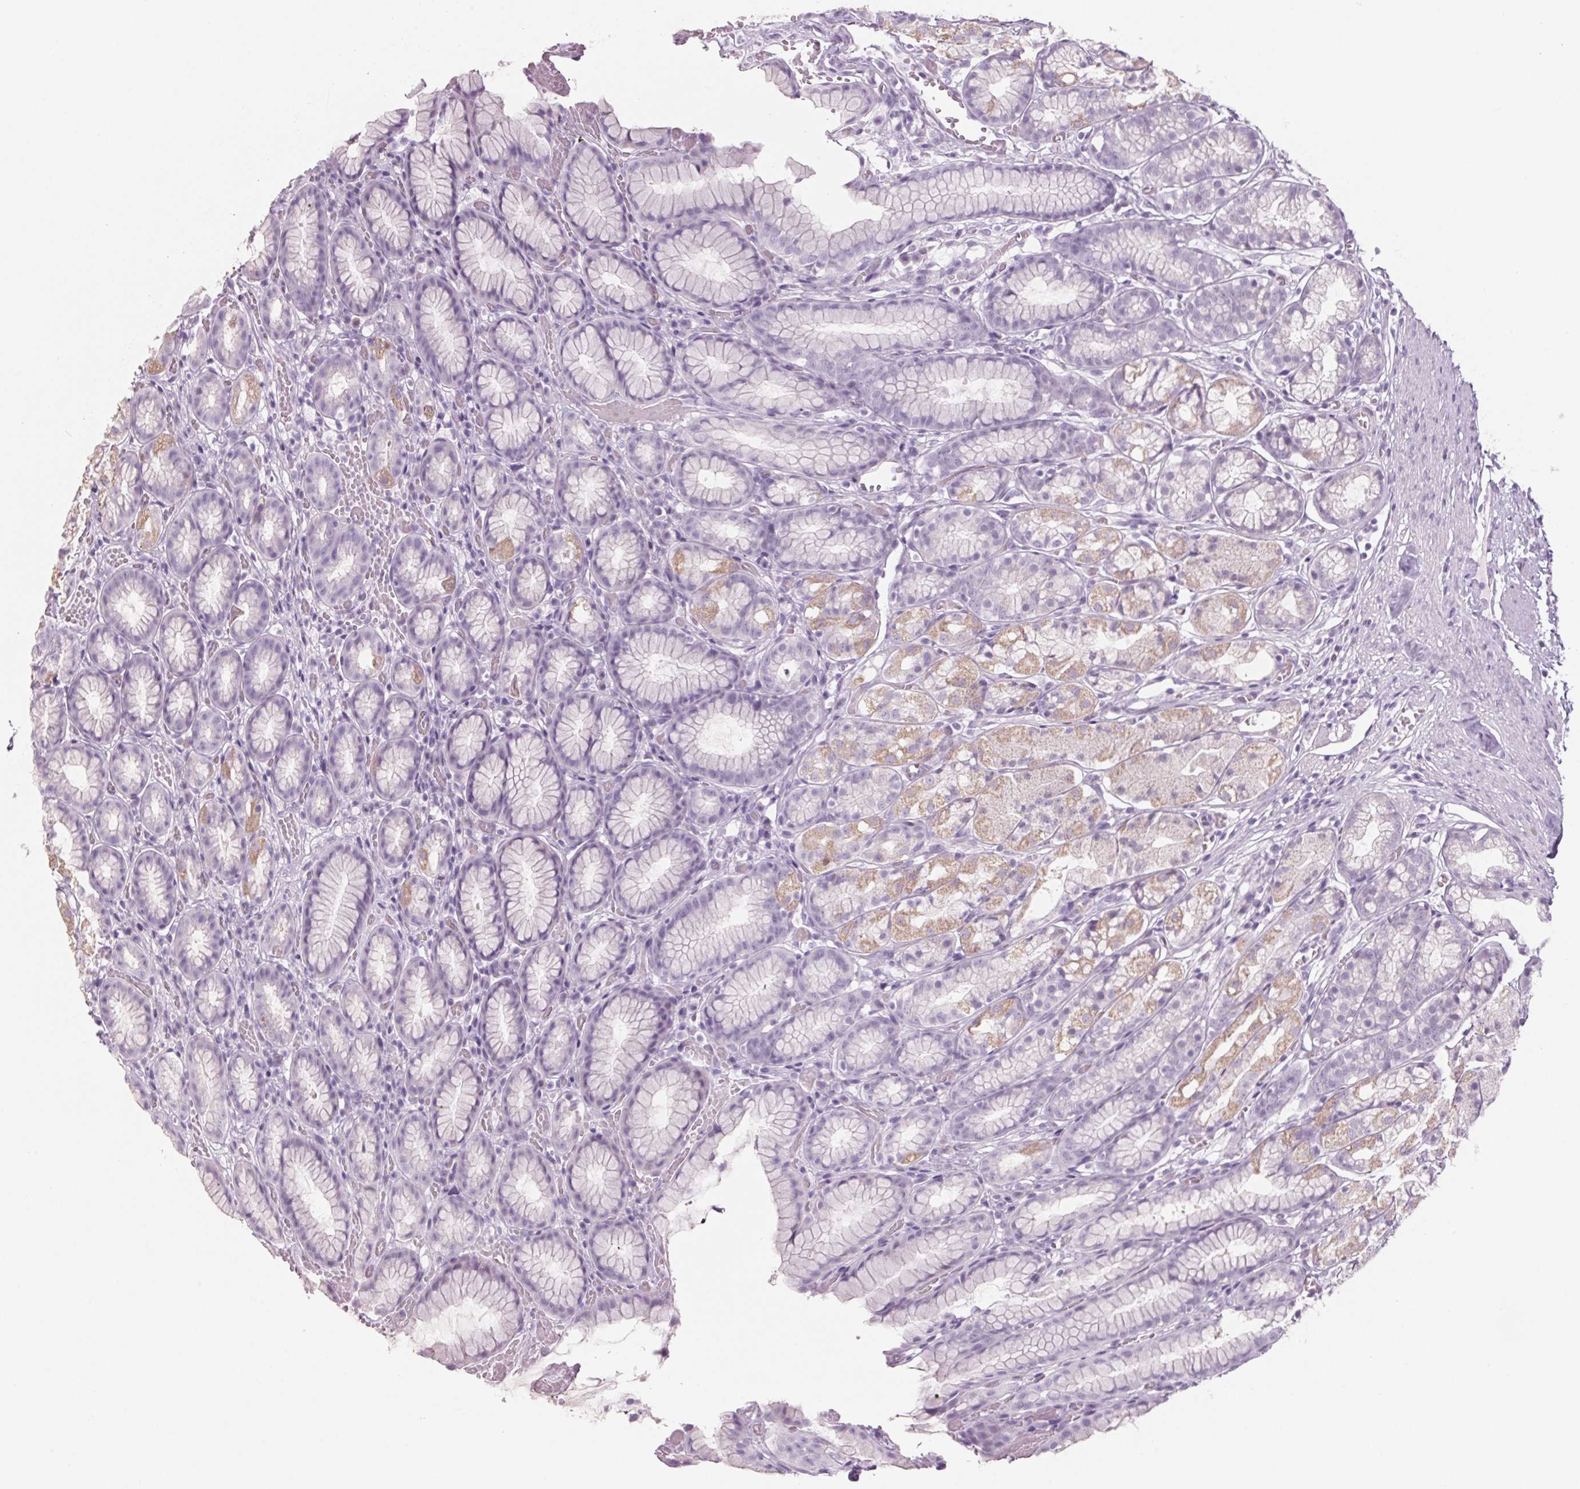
{"staining": {"intensity": "weak", "quantity": "<25%", "location": "cytoplasmic/membranous"}, "tissue": "stomach", "cell_type": "Glandular cells", "image_type": "normal", "snomed": [{"axis": "morphology", "description": "Normal tissue, NOS"}, {"axis": "topography", "description": "Smooth muscle"}, {"axis": "topography", "description": "Stomach"}], "caption": "This is a image of immunohistochemistry staining of benign stomach, which shows no positivity in glandular cells. (Immunohistochemistry, brightfield microscopy, high magnification).", "gene": "PPP1R1A", "patient": {"sex": "male", "age": 70}}